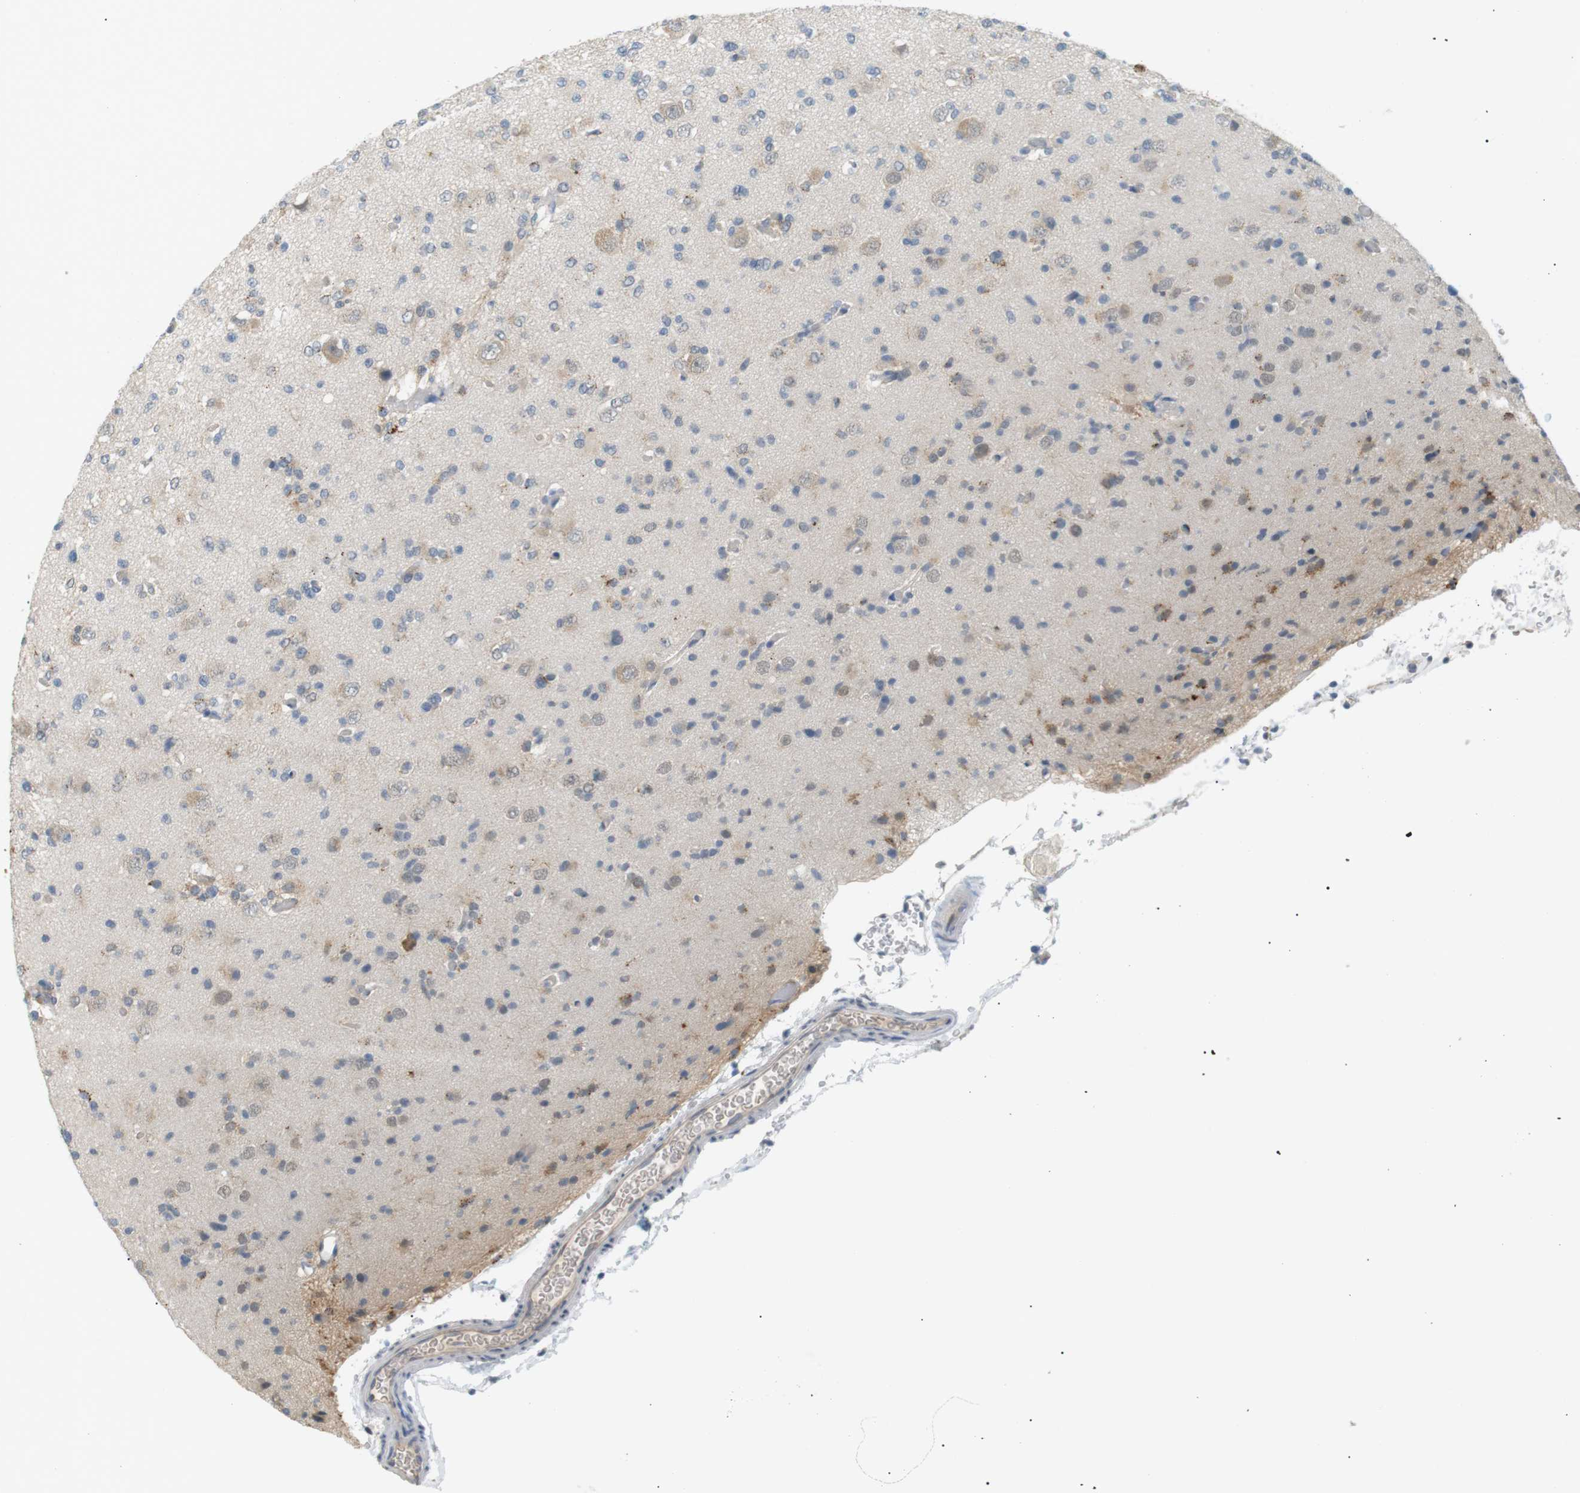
{"staining": {"intensity": "weak", "quantity": "<25%", "location": "cytoplasmic/membranous"}, "tissue": "glioma", "cell_type": "Tumor cells", "image_type": "cancer", "snomed": [{"axis": "morphology", "description": "Glioma, malignant, Low grade"}, {"axis": "topography", "description": "Brain"}], "caption": "Immunohistochemistry of human glioma shows no expression in tumor cells.", "gene": "B4GALNT2", "patient": {"sex": "female", "age": 22}}